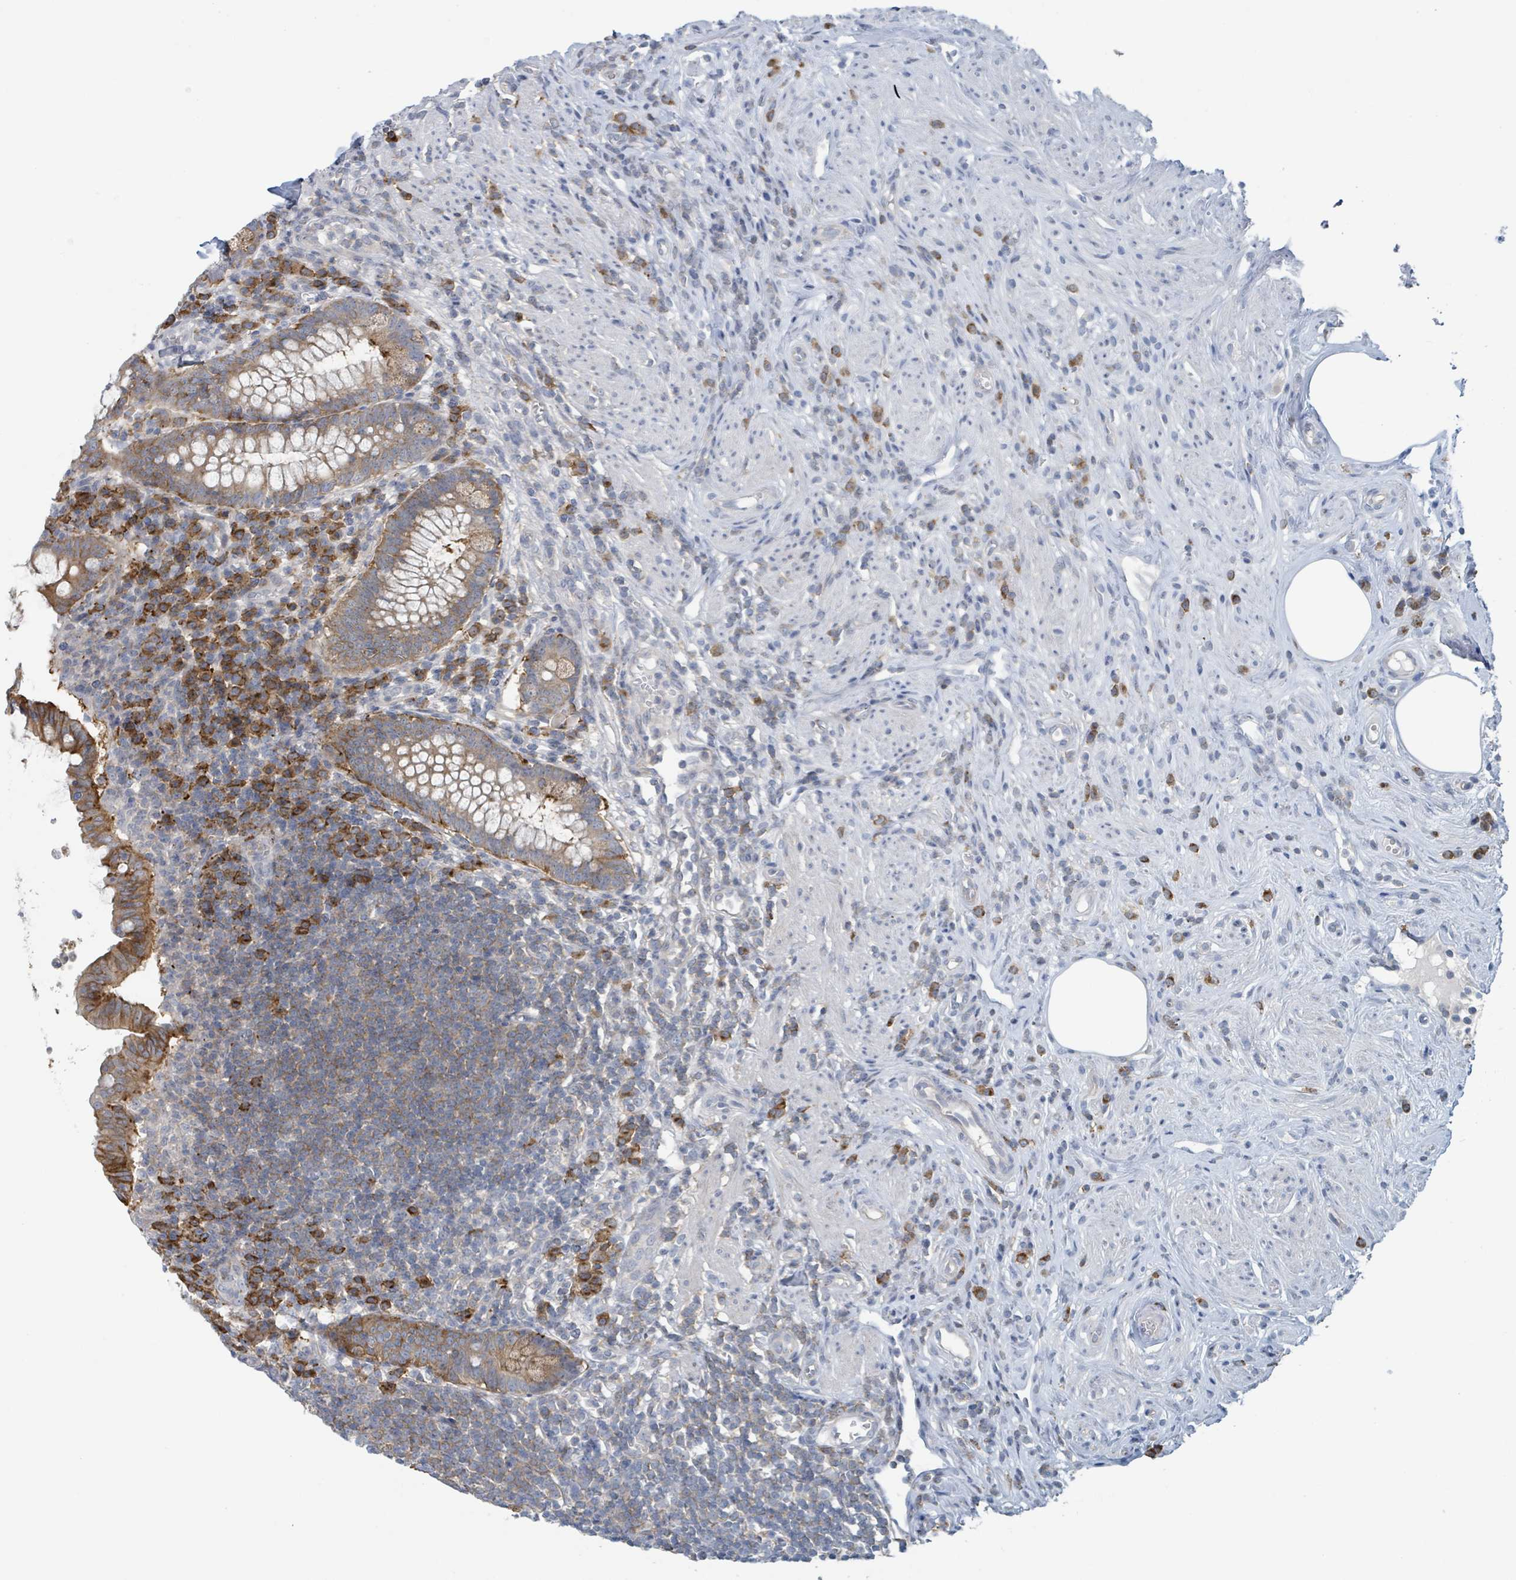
{"staining": {"intensity": "moderate", "quantity": ">75%", "location": "cytoplasmic/membranous"}, "tissue": "appendix", "cell_type": "Glandular cells", "image_type": "normal", "snomed": [{"axis": "morphology", "description": "Normal tissue, NOS"}, {"axis": "topography", "description": "Appendix"}], "caption": "Moderate cytoplasmic/membranous protein positivity is identified in about >75% of glandular cells in appendix.", "gene": "ANKRD55", "patient": {"sex": "female", "age": 56}}